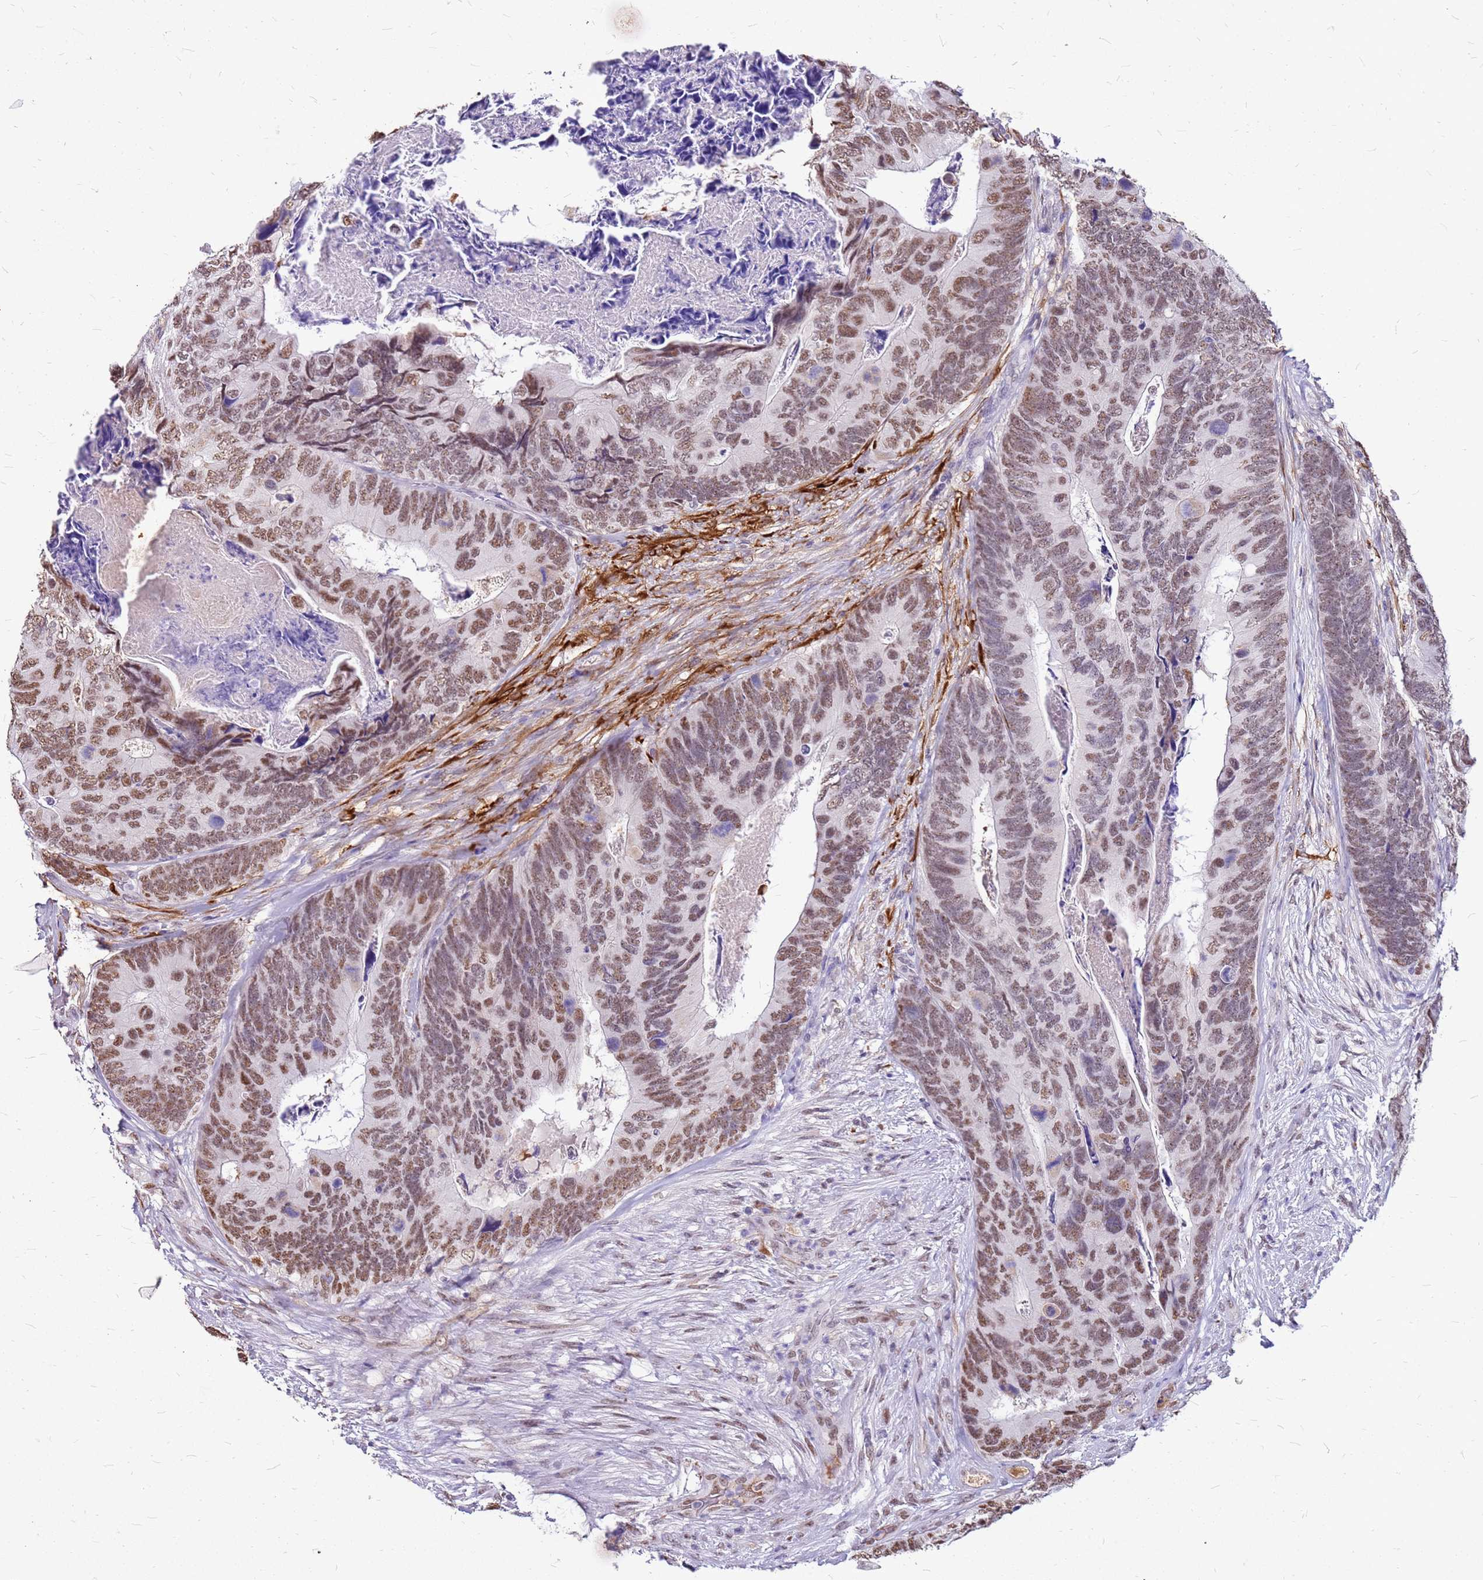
{"staining": {"intensity": "moderate", "quantity": ">75%", "location": "nuclear"}, "tissue": "colorectal cancer", "cell_type": "Tumor cells", "image_type": "cancer", "snomed": [{"axis": "morphology", "description": "Adenocarcinoma, NOS"}, {"axis": "topography", "description": "Colon"}], "caption": "Immunohistochemical staining of colorectal adenocarcinoma shows medium levels of moderate nuclear protein expression in approximately >75% of tumor cells.", "gene": "ALDH1A3", "patient": {"sex": "female", "age": 67}}